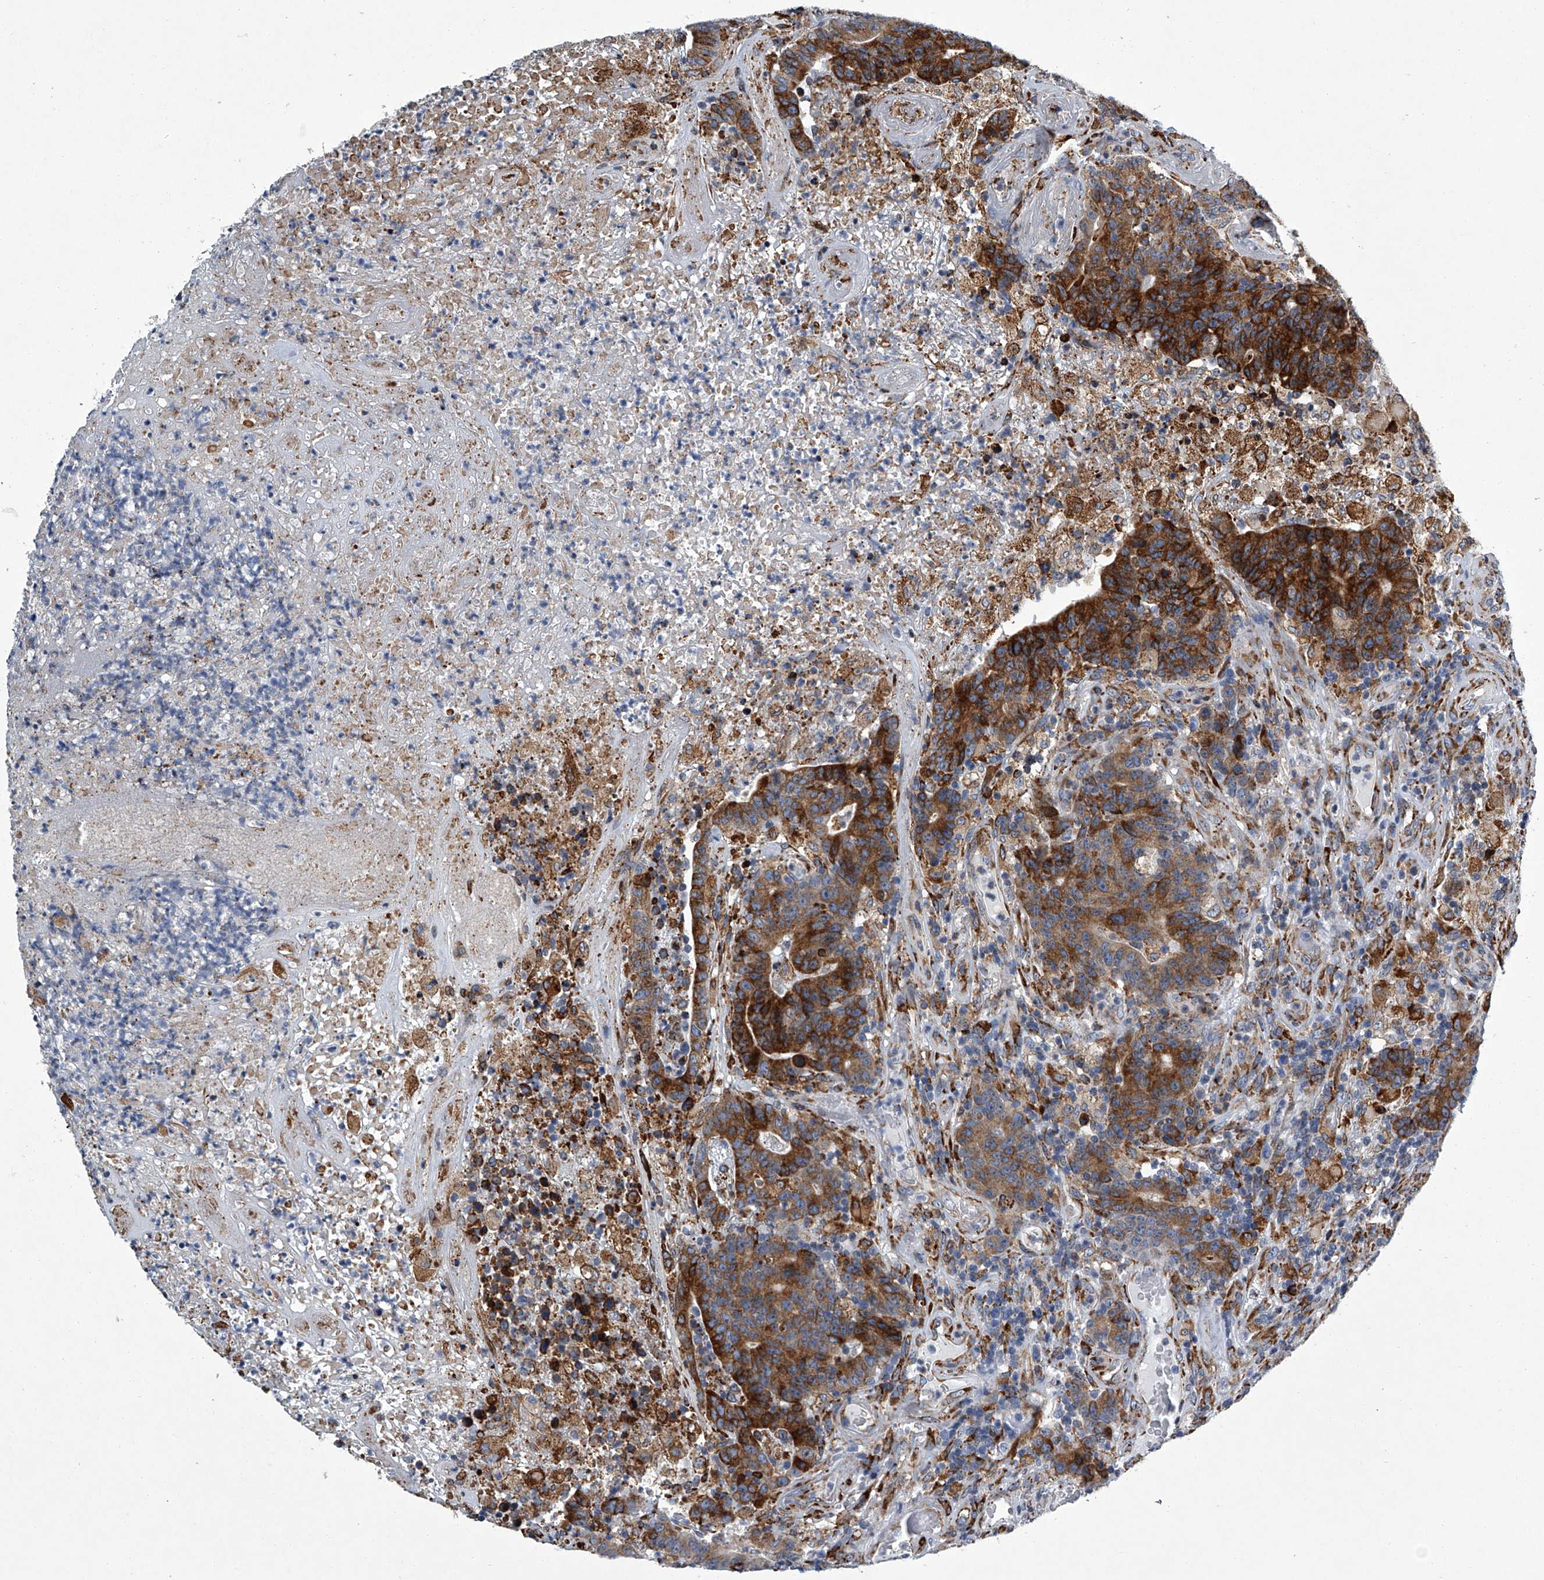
{"staining": {"intensity": "strong", "quantity": ">75%", "location": "cytoplasmic/membranous"}, "tissue": "colorectal cancer", "cell_type": "Tumor cells", "image_type": "cancer", "snomed": [{"axis": "morphology", "description": "Normal tissue, NOS"}, {"axis": "morphology", "description": "Adenocarcinoma, NOS"}, {"axis": "topography", "description": "Colon"}], "caption": "Immunohistochemical staining of colorectal cancer (adenocarcinoma) reveals high levels of strong cytoplasmic/membranous protein positivity in approximately >75% of tumor cells.", "gene": "TMEM63C", "patient": {"sex": "female", "age": 75}}